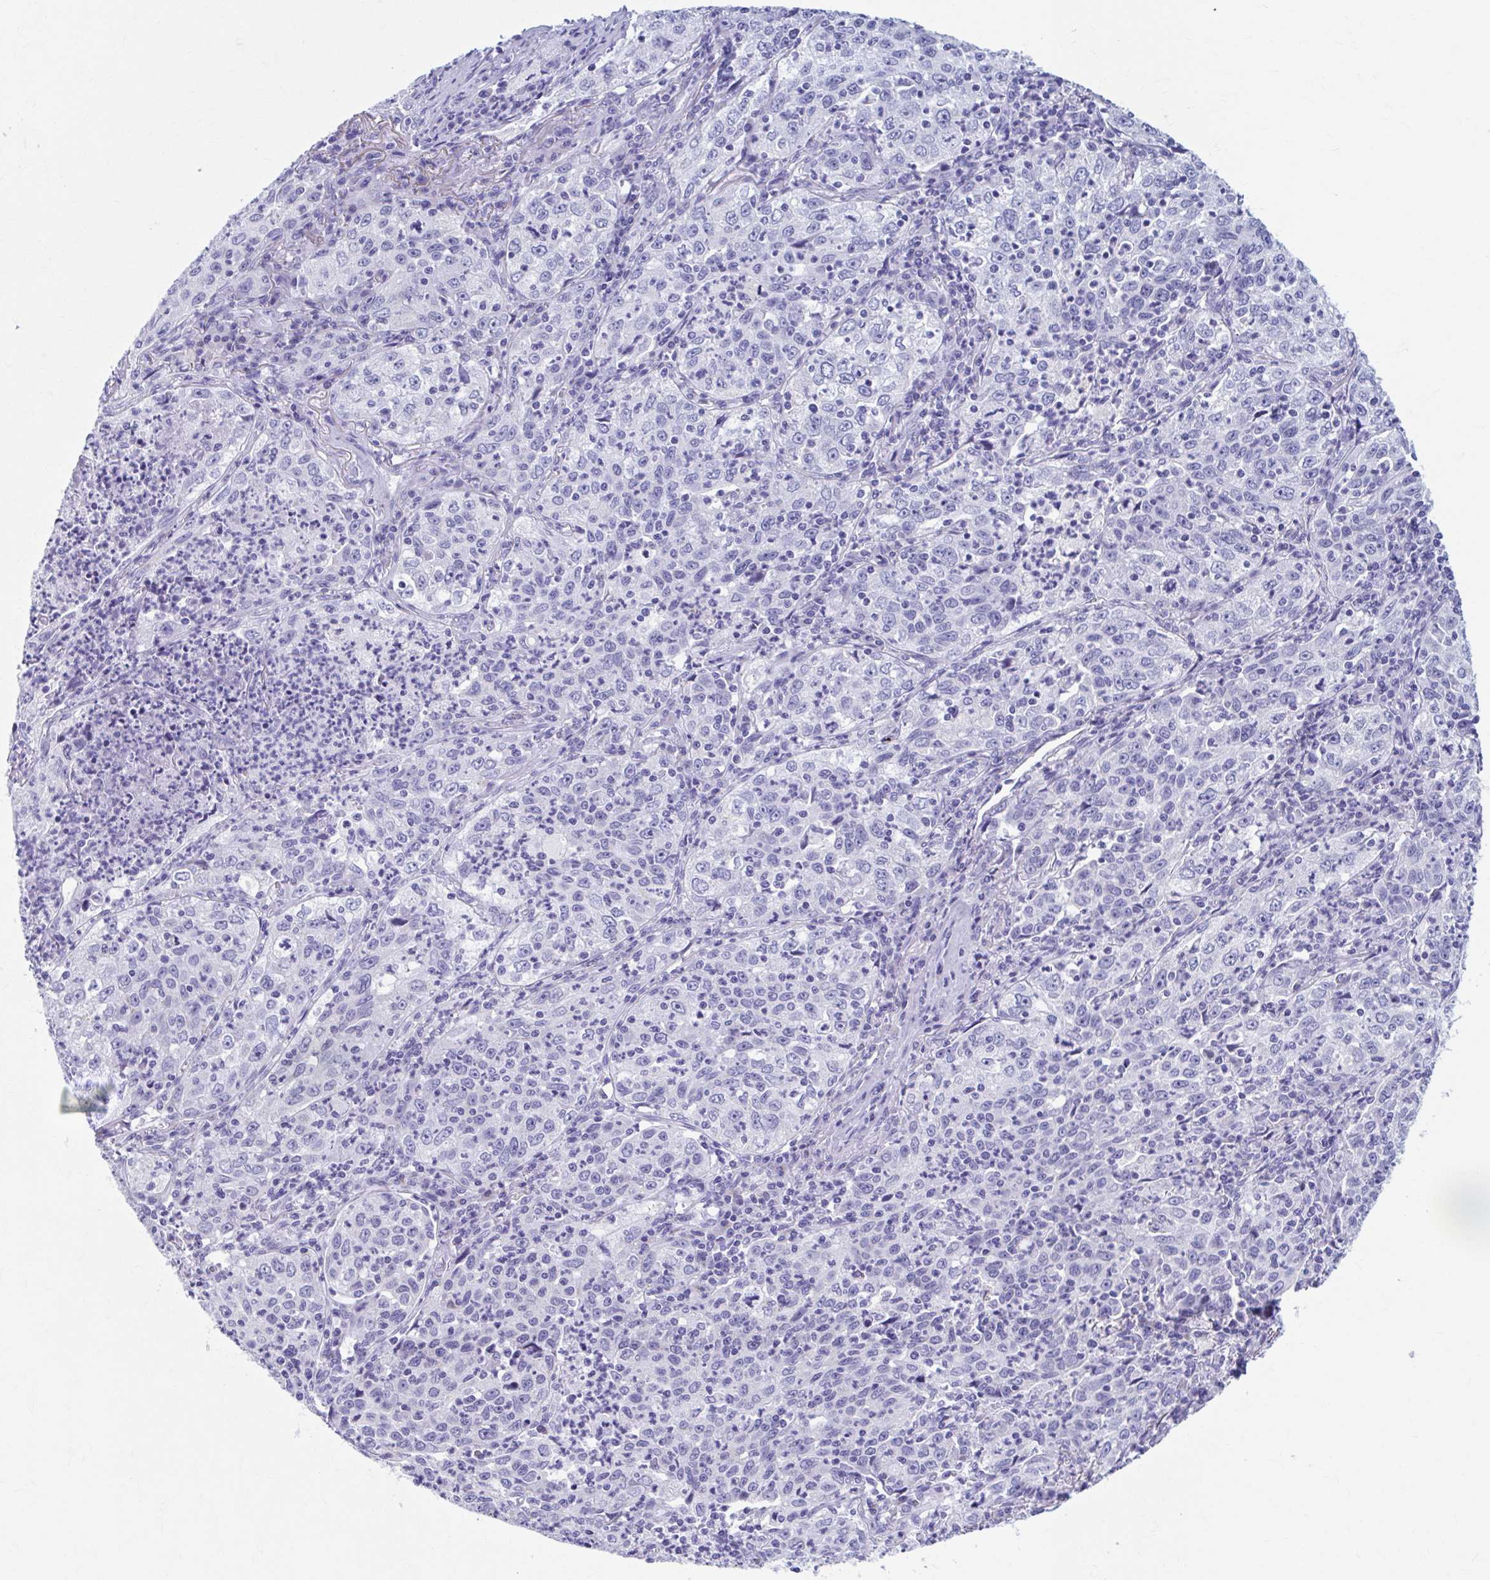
{"staining": {"intensity": "negative", "quantity": "none", "location": "none"}, "tissue": "lung cancer", "cell_type": "Tumor cells", "image_type": "cancer", "snomed": [{"axis": "morphology", "description": "Squamous cell carcinoma, NOS"}, {"axis": "topography", "description": "Lung"}], "caption": "An image of lung squamous cell carcinoma stained for a protein shows no brown staining in tumor cells.", "gene": "KCNE2", "patient": {"sex": "male", "age": 71}}